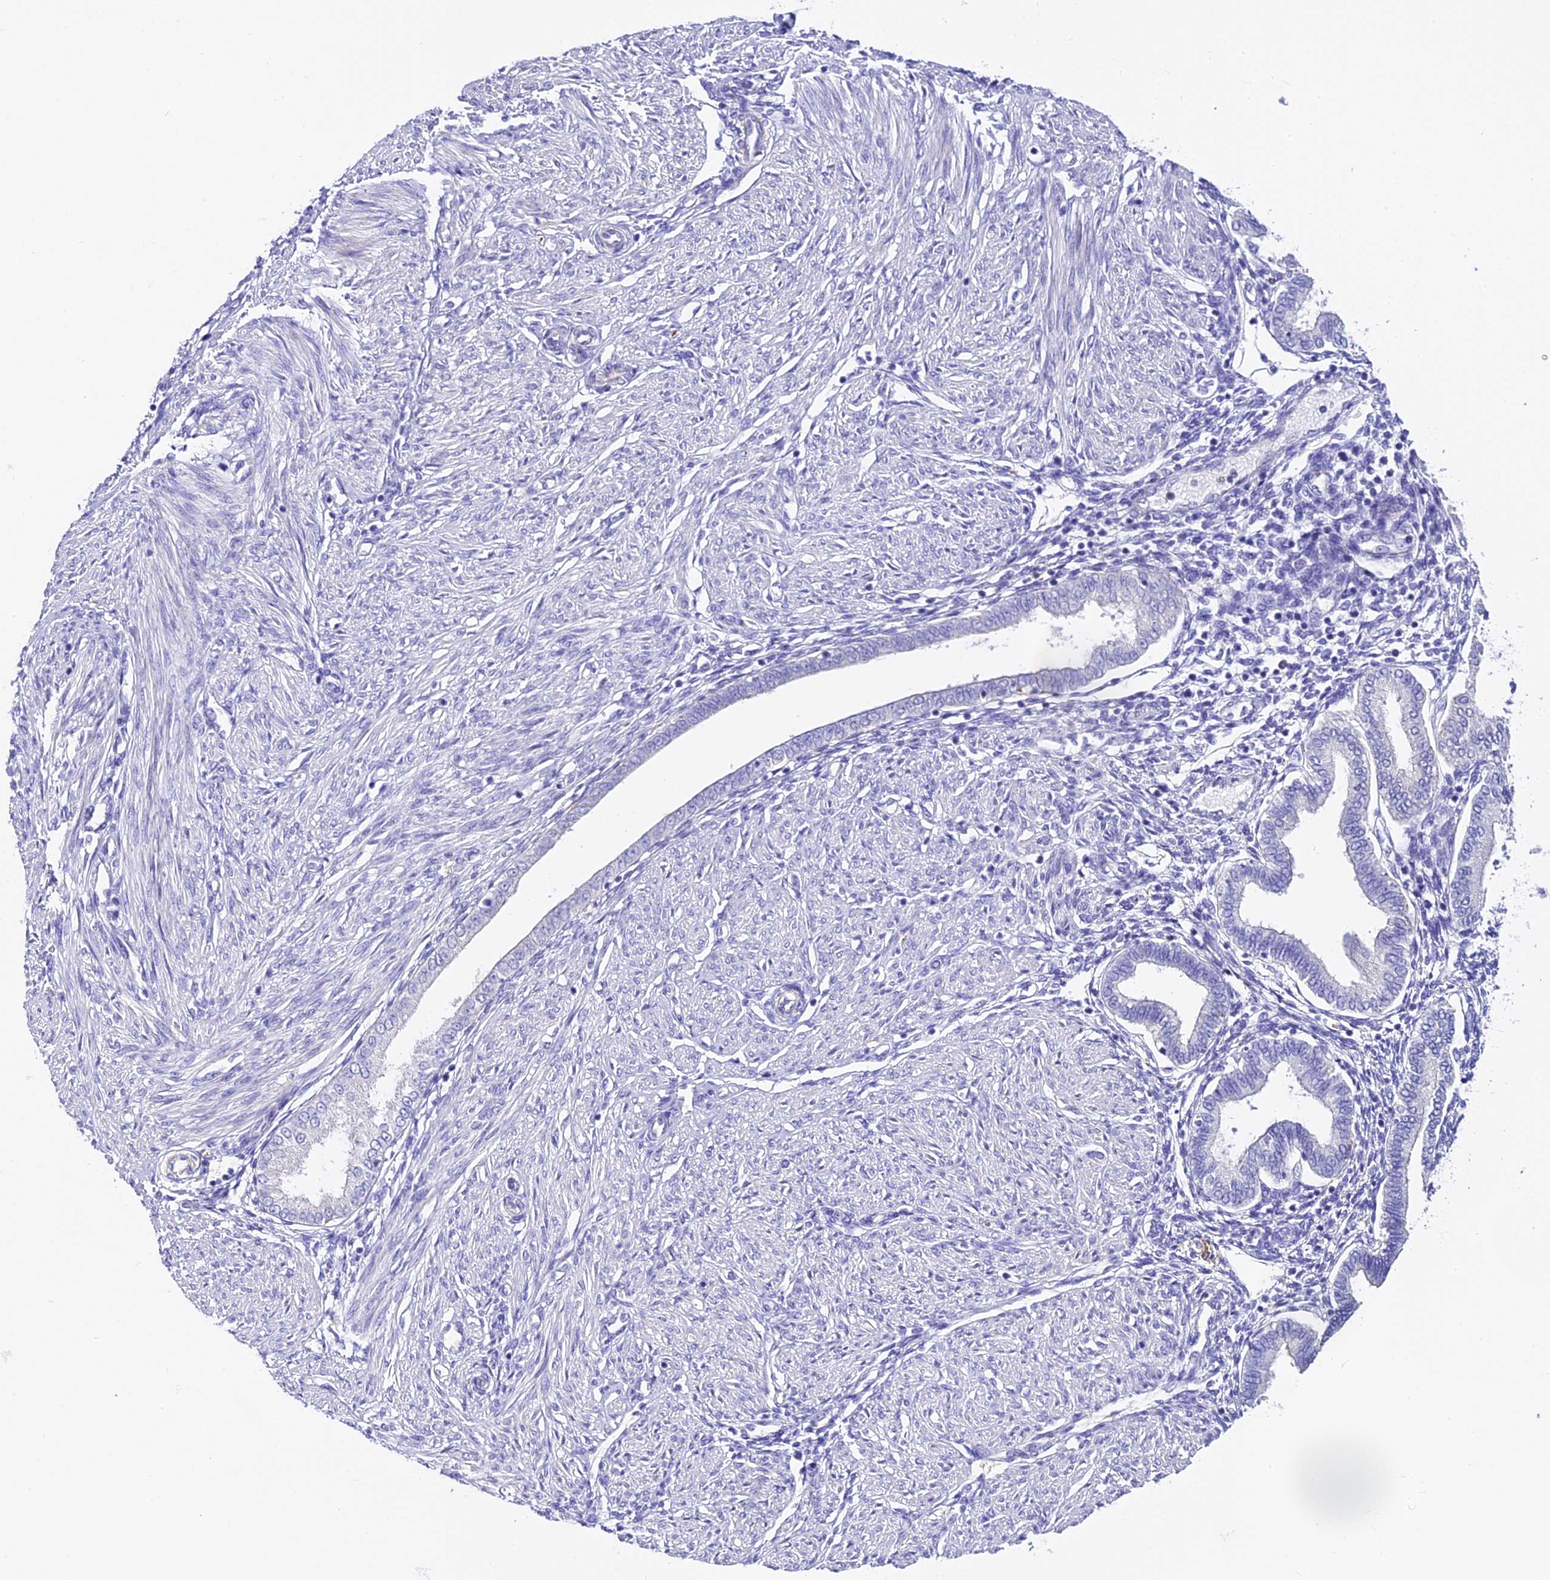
{"staining": {"intensity": "negative", "quantity": "none", "location": "none"}, "tissue": "endometrium", "cell_type": "Cells in endometrial stroma", "image_type": "normal", "snomed": [{"axis": "morphology", "description": "Normal tissue, NOS"}, {"axis": "topography", "description": "Endometrium"}], "caption": "Protein analysis of normal endometrium reveals no significant staining in cells in endometrial stroma. (DAB (3,3'-diaminobenzidine) IHC, high magnification).", "gene": "NOD2", "patient": {"sex": "female", "age": 53}}